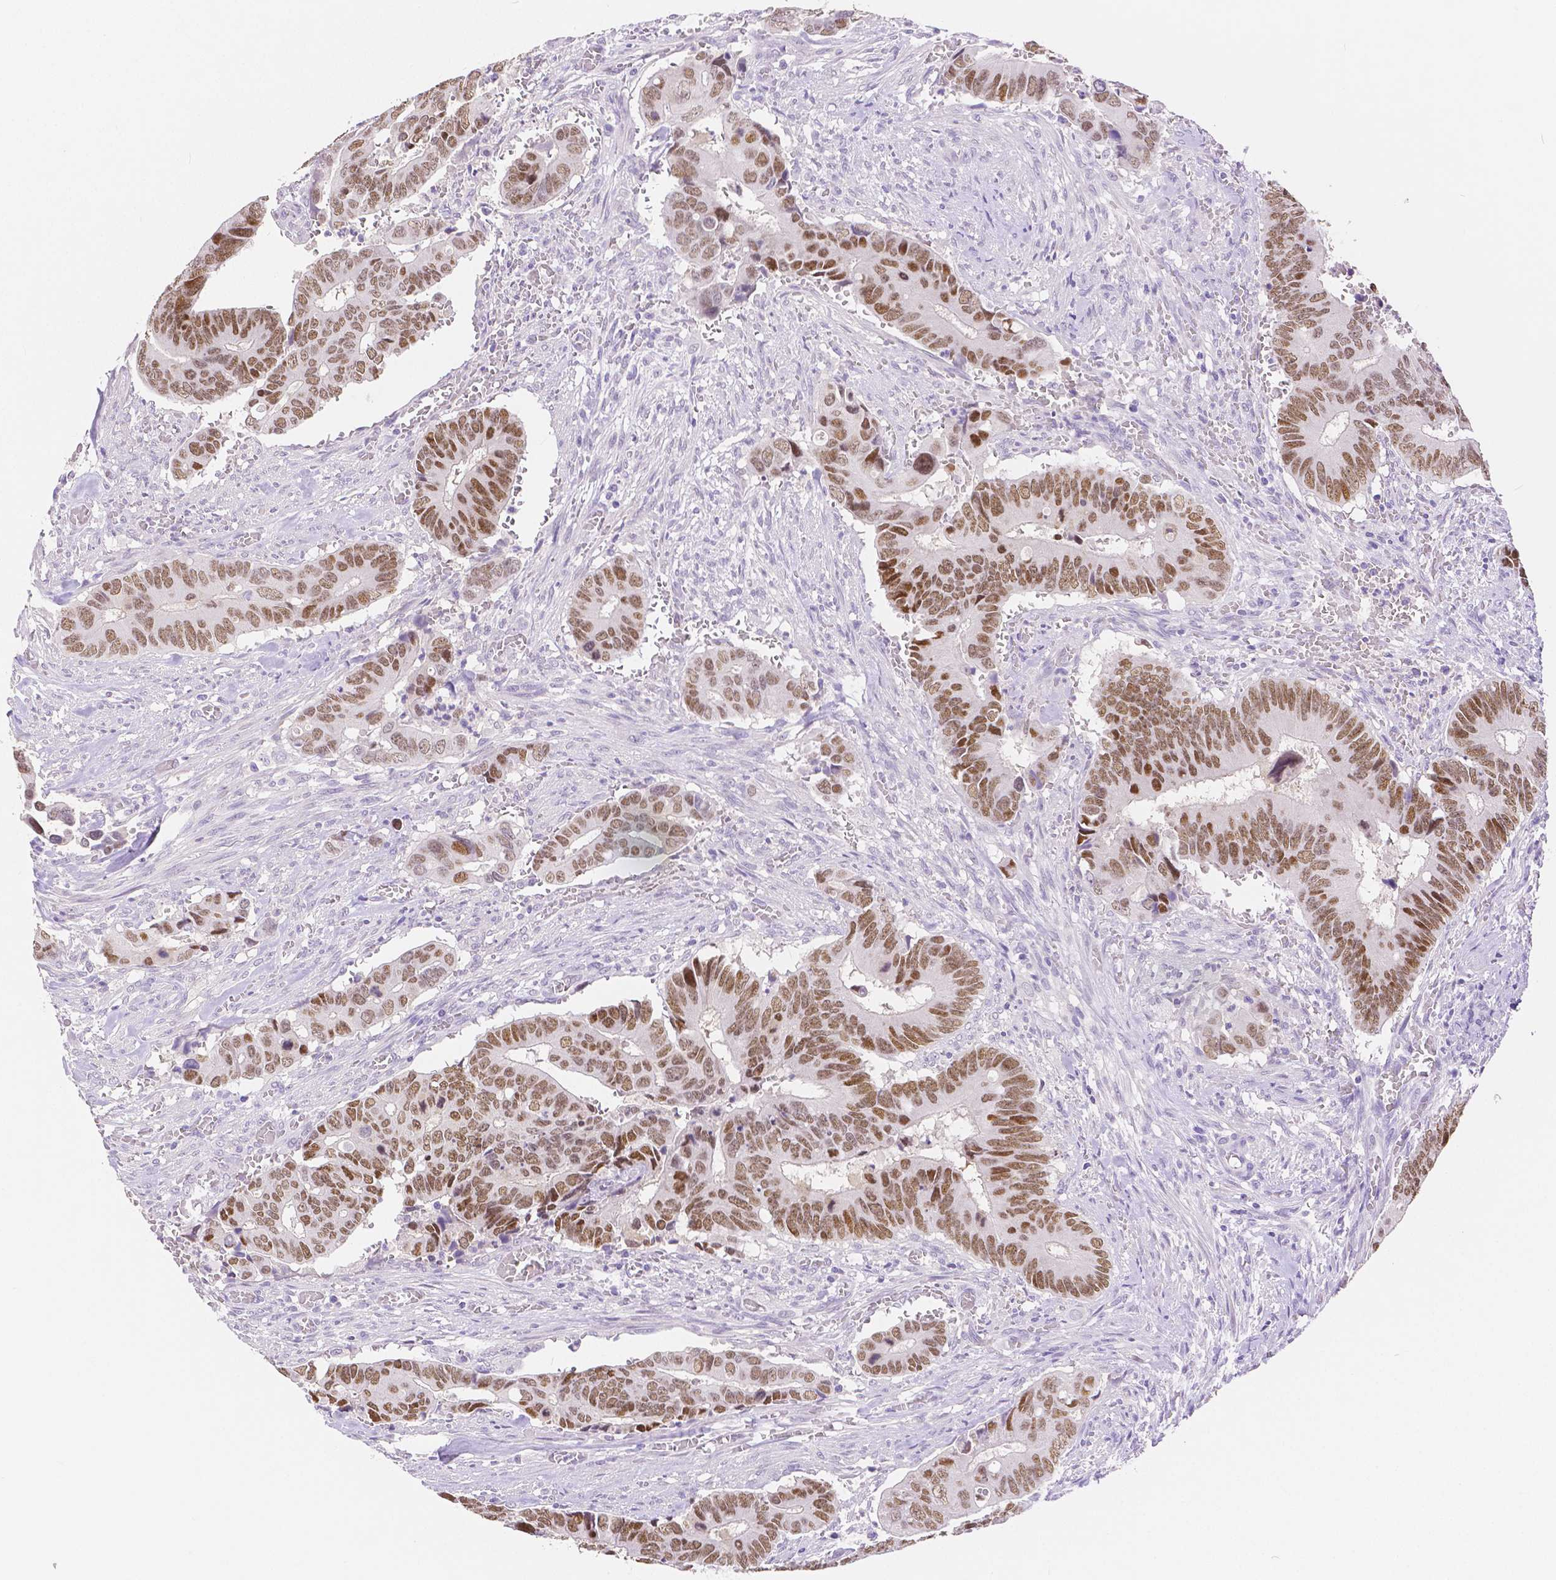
{"staining": {"intensity": "moderate", "quantity": ">75%", "location": "nuclear"}, "tissue": "colorectal cancer", "cell_type": "Tumor cells", "image_type": "cancer", "snomed": [{"axis": "morphology", "description": "Adenocarcinoma, NOS"}, {"axis": "topography", "description": "Colon"}], "caption": "The immunohistochemical stain highlights moderate nuclear expression in tumor cells of colorectal cancer (adenocarcinoma) tissue.", "gene": "HNF1B", "patient": {"sex": "male", "age": 49}}